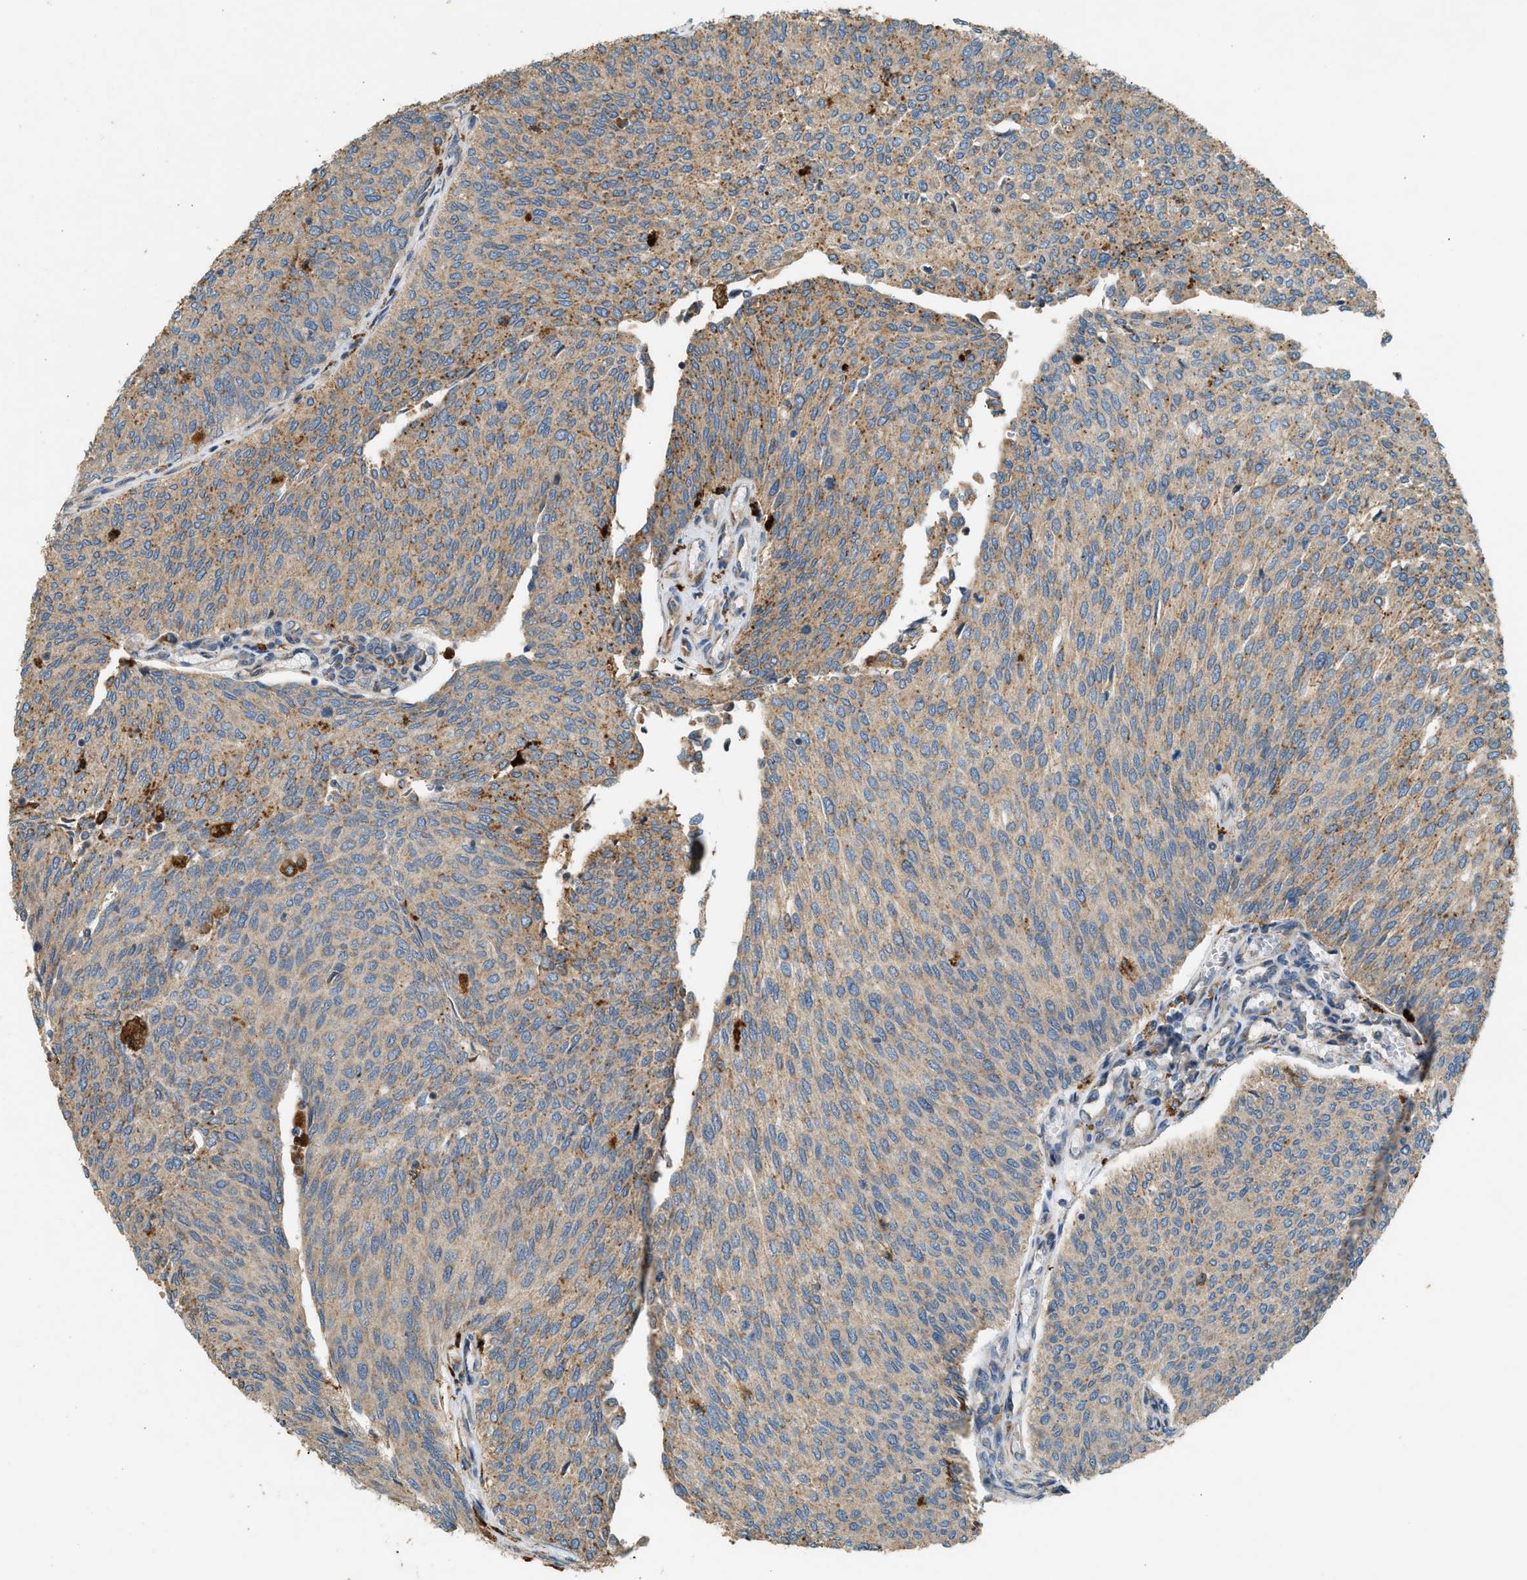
{"staining": {"intensity": "weak", "quantity": ">75%", "location": "cytoplasmic/membranous"}, "tissue": "urothelial cancer", "cell_type": "Tumor cells", "image_type": "cancer", "snomed": [{"axis": "morphology", "description": "Urothelial carcinoma, Low grade"}, {"axis": "topography", "description": "Urinary bladder"}], "caption": "Protein analysis of urothelial cancer tissue shows weak cytoplasmic/membranous staining in approximately >75% of tumor cells.", "gene": "CTSB", "patient": {"sex": "female", "age": 79}}